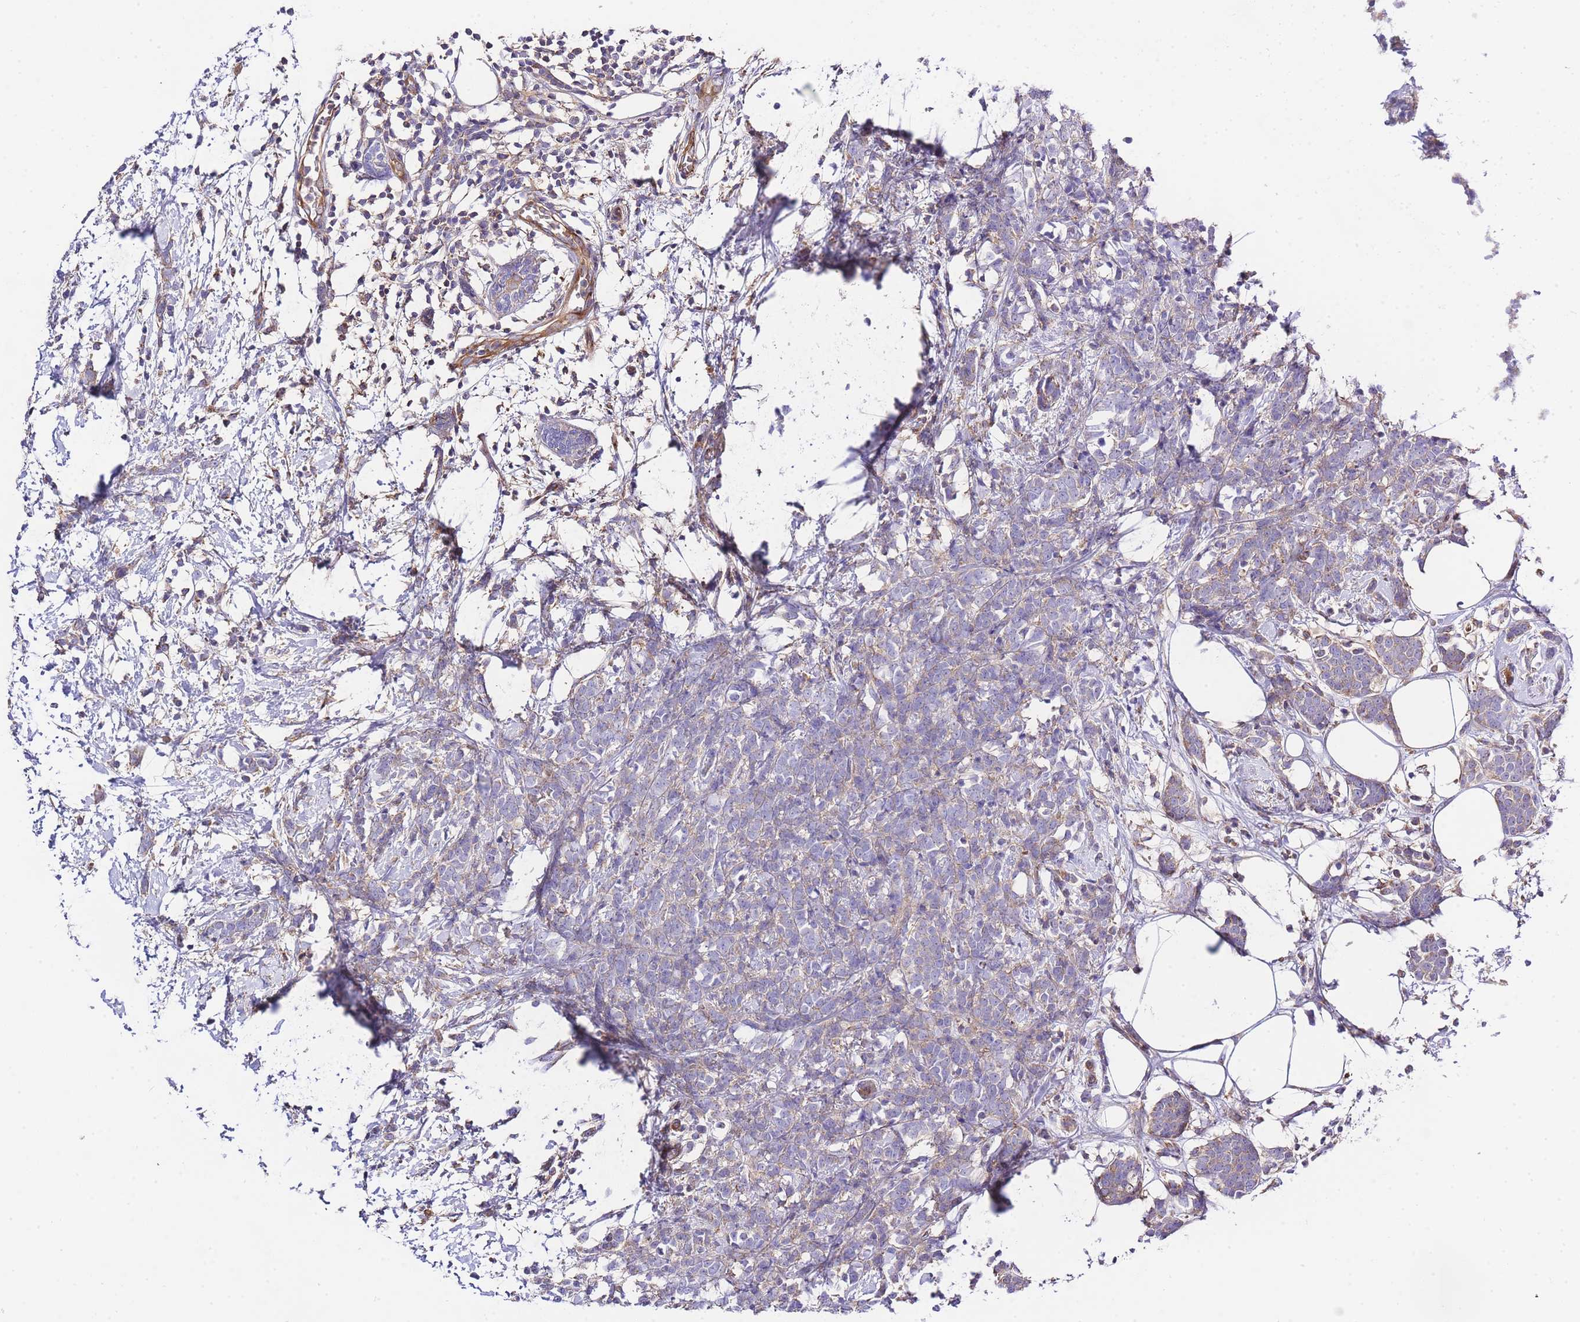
{"staining": {"intensity": "negative", "quantity": "none", "location": "none"}, "tissue": "breast cancer", "cell_type": "Tumor cells", "image_type": "cancer", "snomed": [{"axis": "morphology", "description": "Lobular carcinoma"}, {"axis": "topography", "description": "Breast"}], "caption": "IHC photomicrograph of breast cancer (lobular carcinoma) stained for a protein (brown), which displays no staining in tumor cells.", "gene": "INSYN2B", "patient": {"sex": "female", "age": 58}}